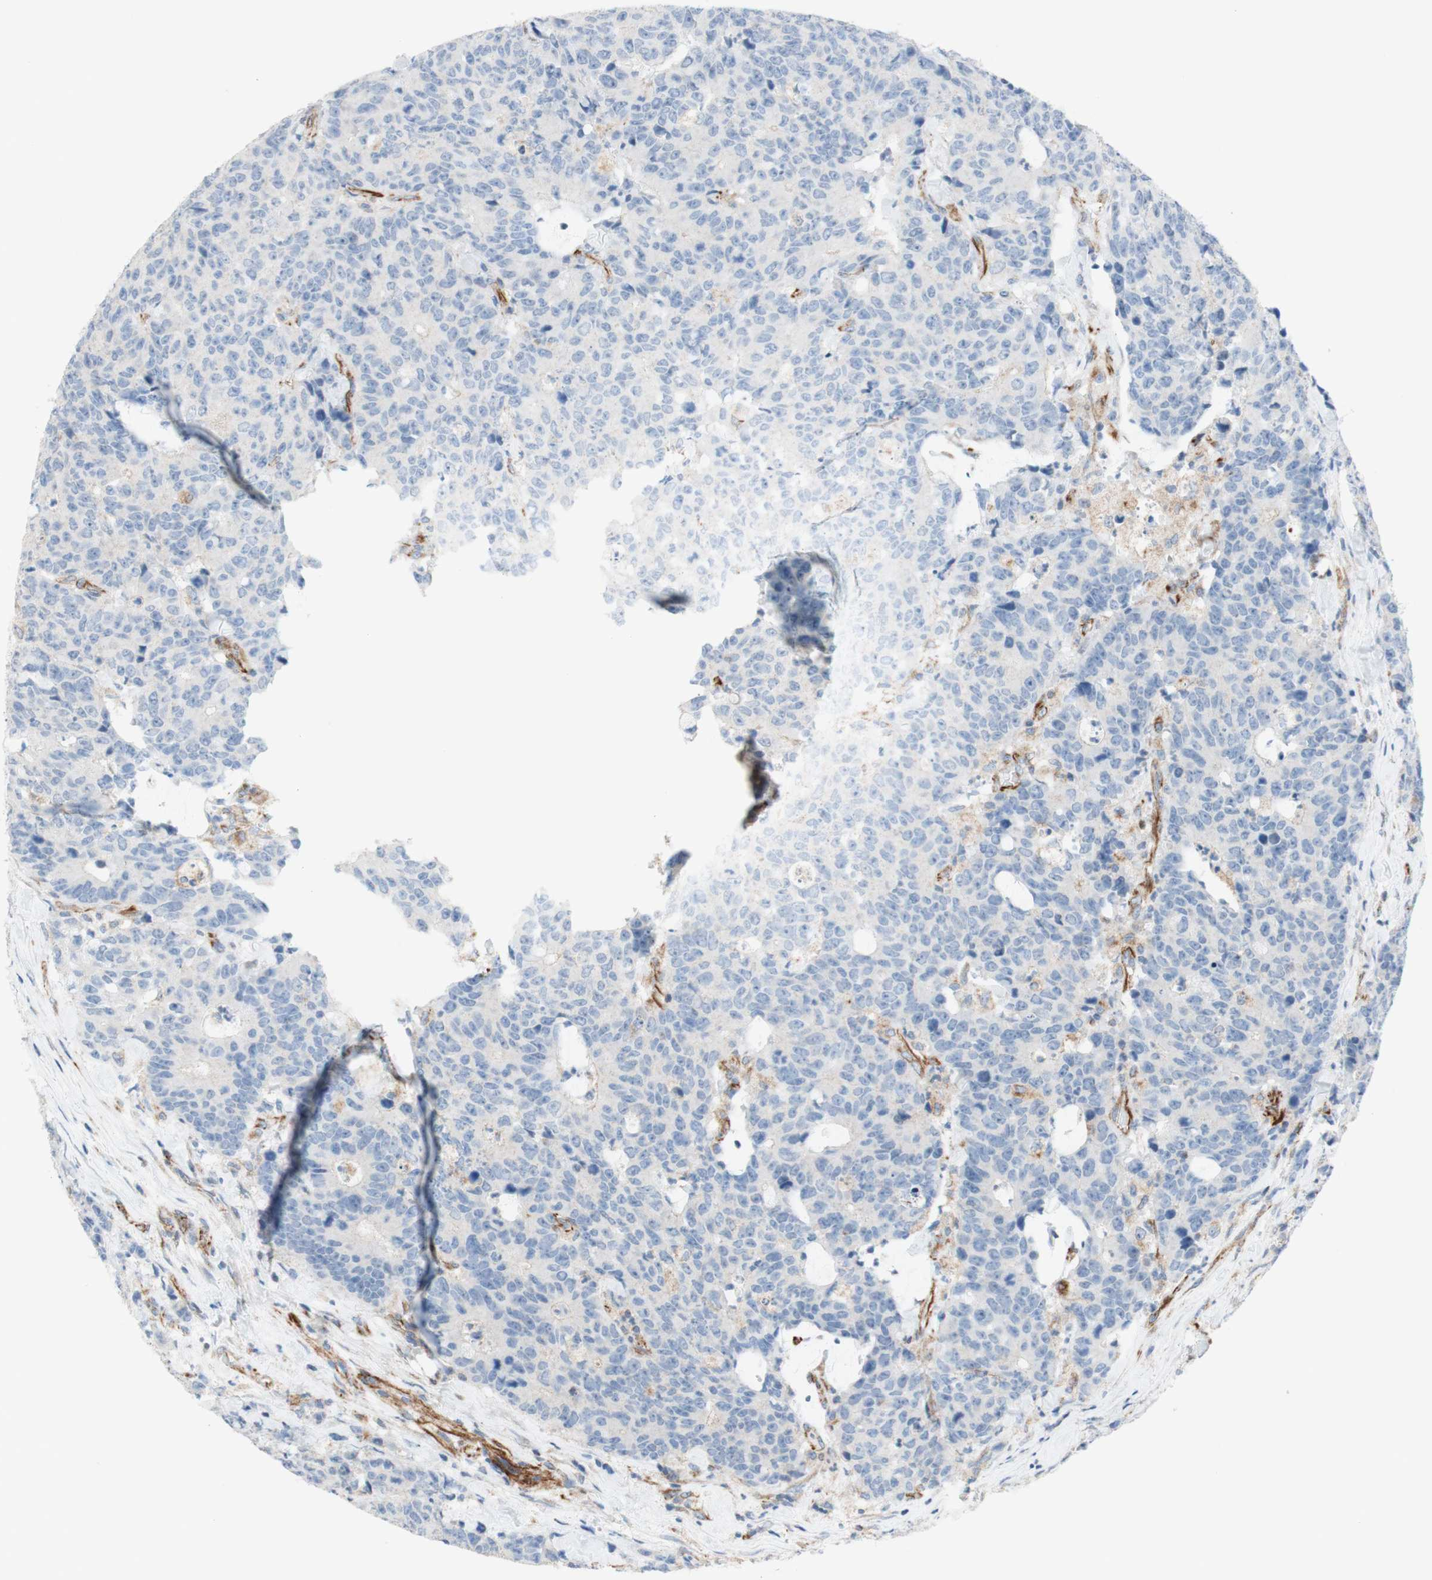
{"staining": {"intensity": "negative", "quantity": "none", "location": "none"}, "tissue": "colorectal cancer", "cell_type": "Tumor cells", "image_type": "cancer", "snomed": [{"axis": "morphology", "description": "Adenocarcinoma, NOS"}, {"axis": "topography", "description": "Colon"}], "caption": "IHC photomicrograph of colorectal cancer (adenocarcinoma) stained for a protein (brown), which demonstrates no staining in tumor cells.", "gene": "POU2AF1", "patient": {"sex": "female", "age": 86}}